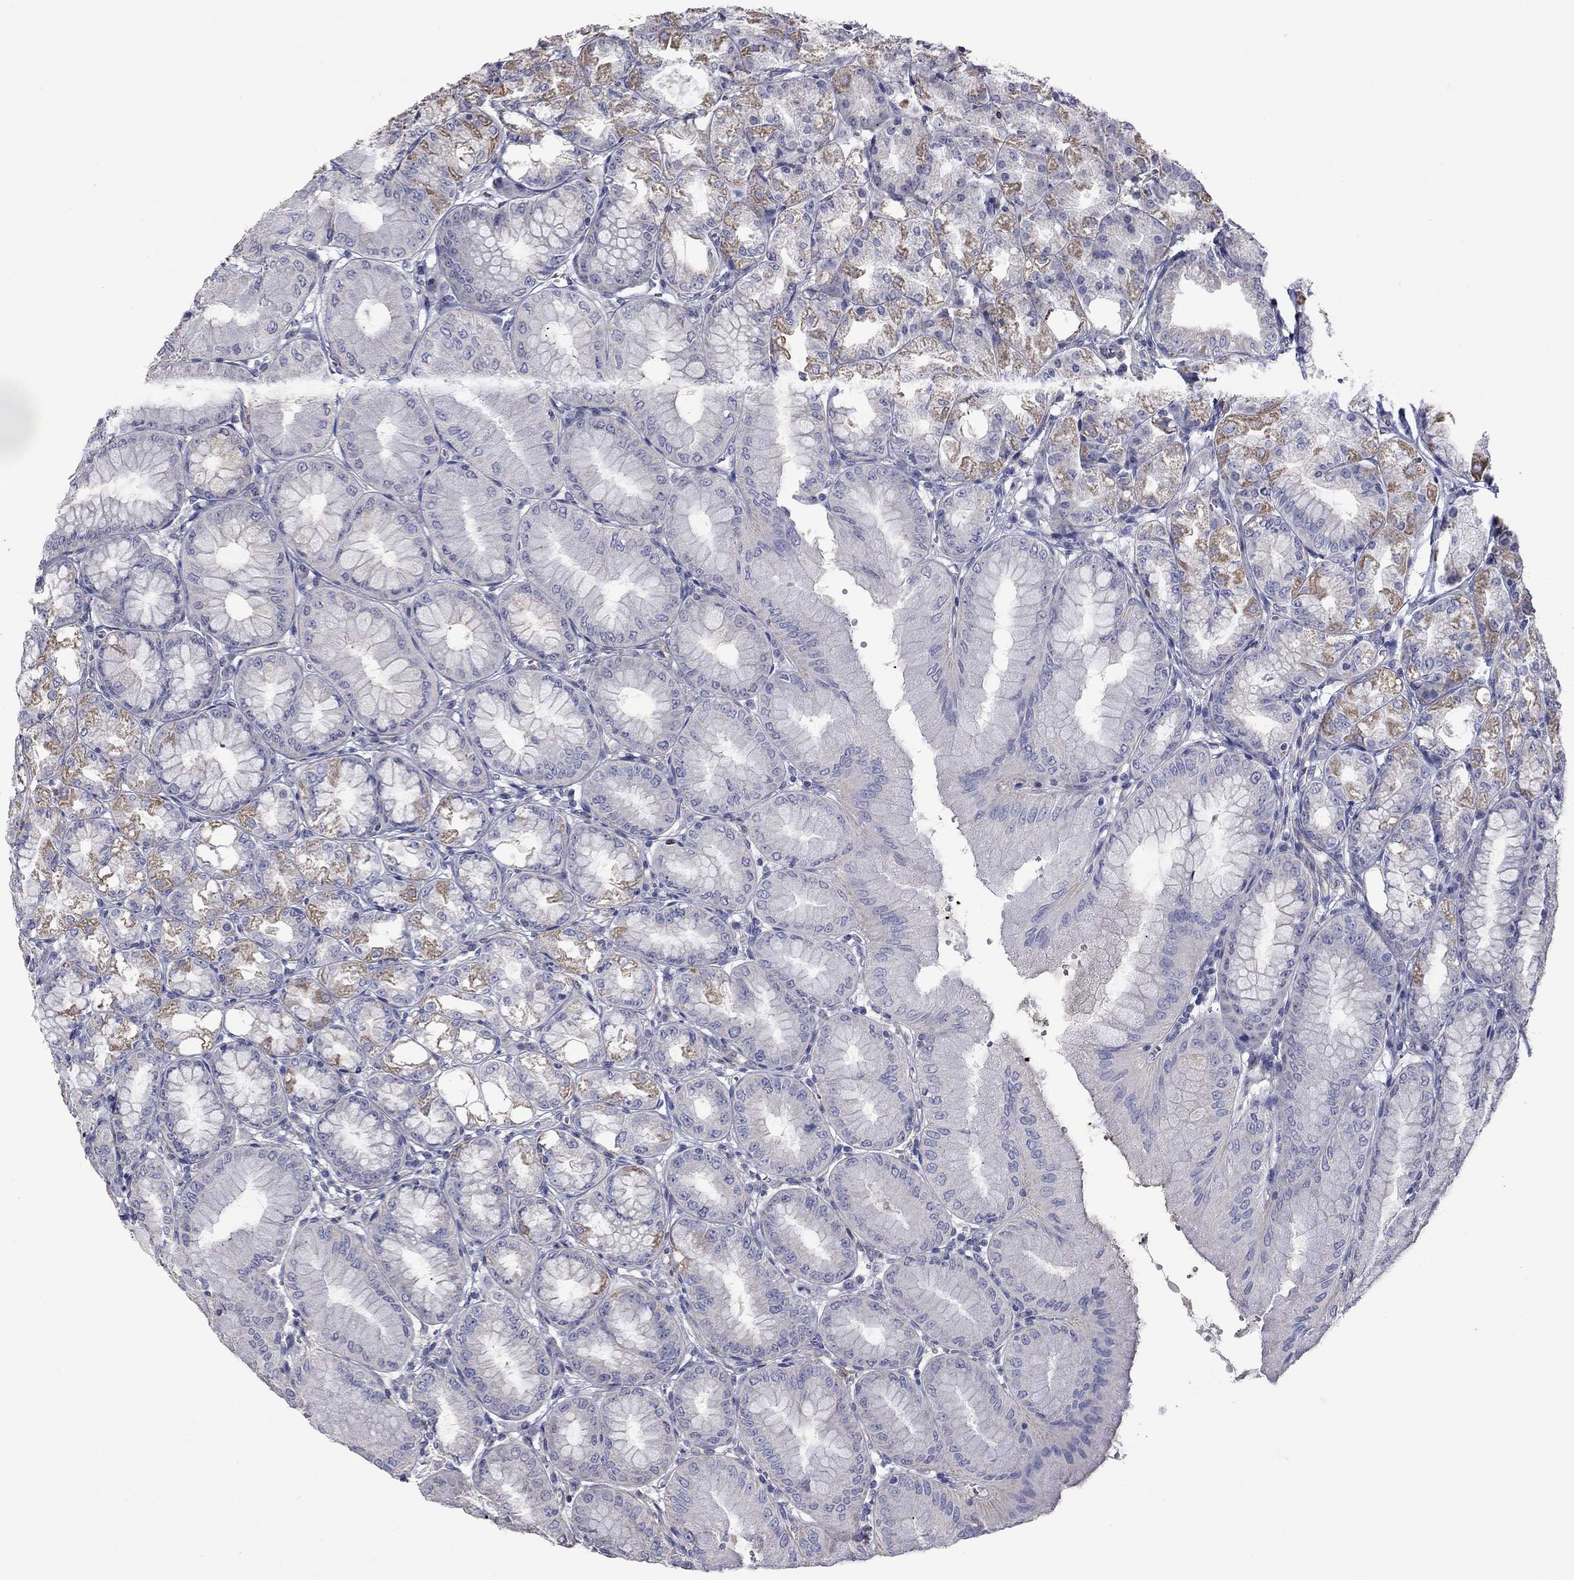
{"staining": {"intensity": "strong", "quantity": "<25%", "location": "cytoplasmic/membranous"}, "tissue": "stomach", "cell_type": "Glandular cells", "image_type": "normal", "snomed": [{"axis": "morphology", "description": "Normal tissue, NOS"}, {"axis": "topography", "description": "Stomach, lower"}], "caption": "Glandular cells display medium levels of strong cytoplasmic/membranous positivity in about <25% of cells in benign stomach. The staining is performed using DAB (3,3'-diaminobenzidine) brown chromogen to label protein expression. The nuclei are counter-stained blue using hematoxylin.", "gene": "CAMKK2", "patient": {"sex": "male", "age": 71}}